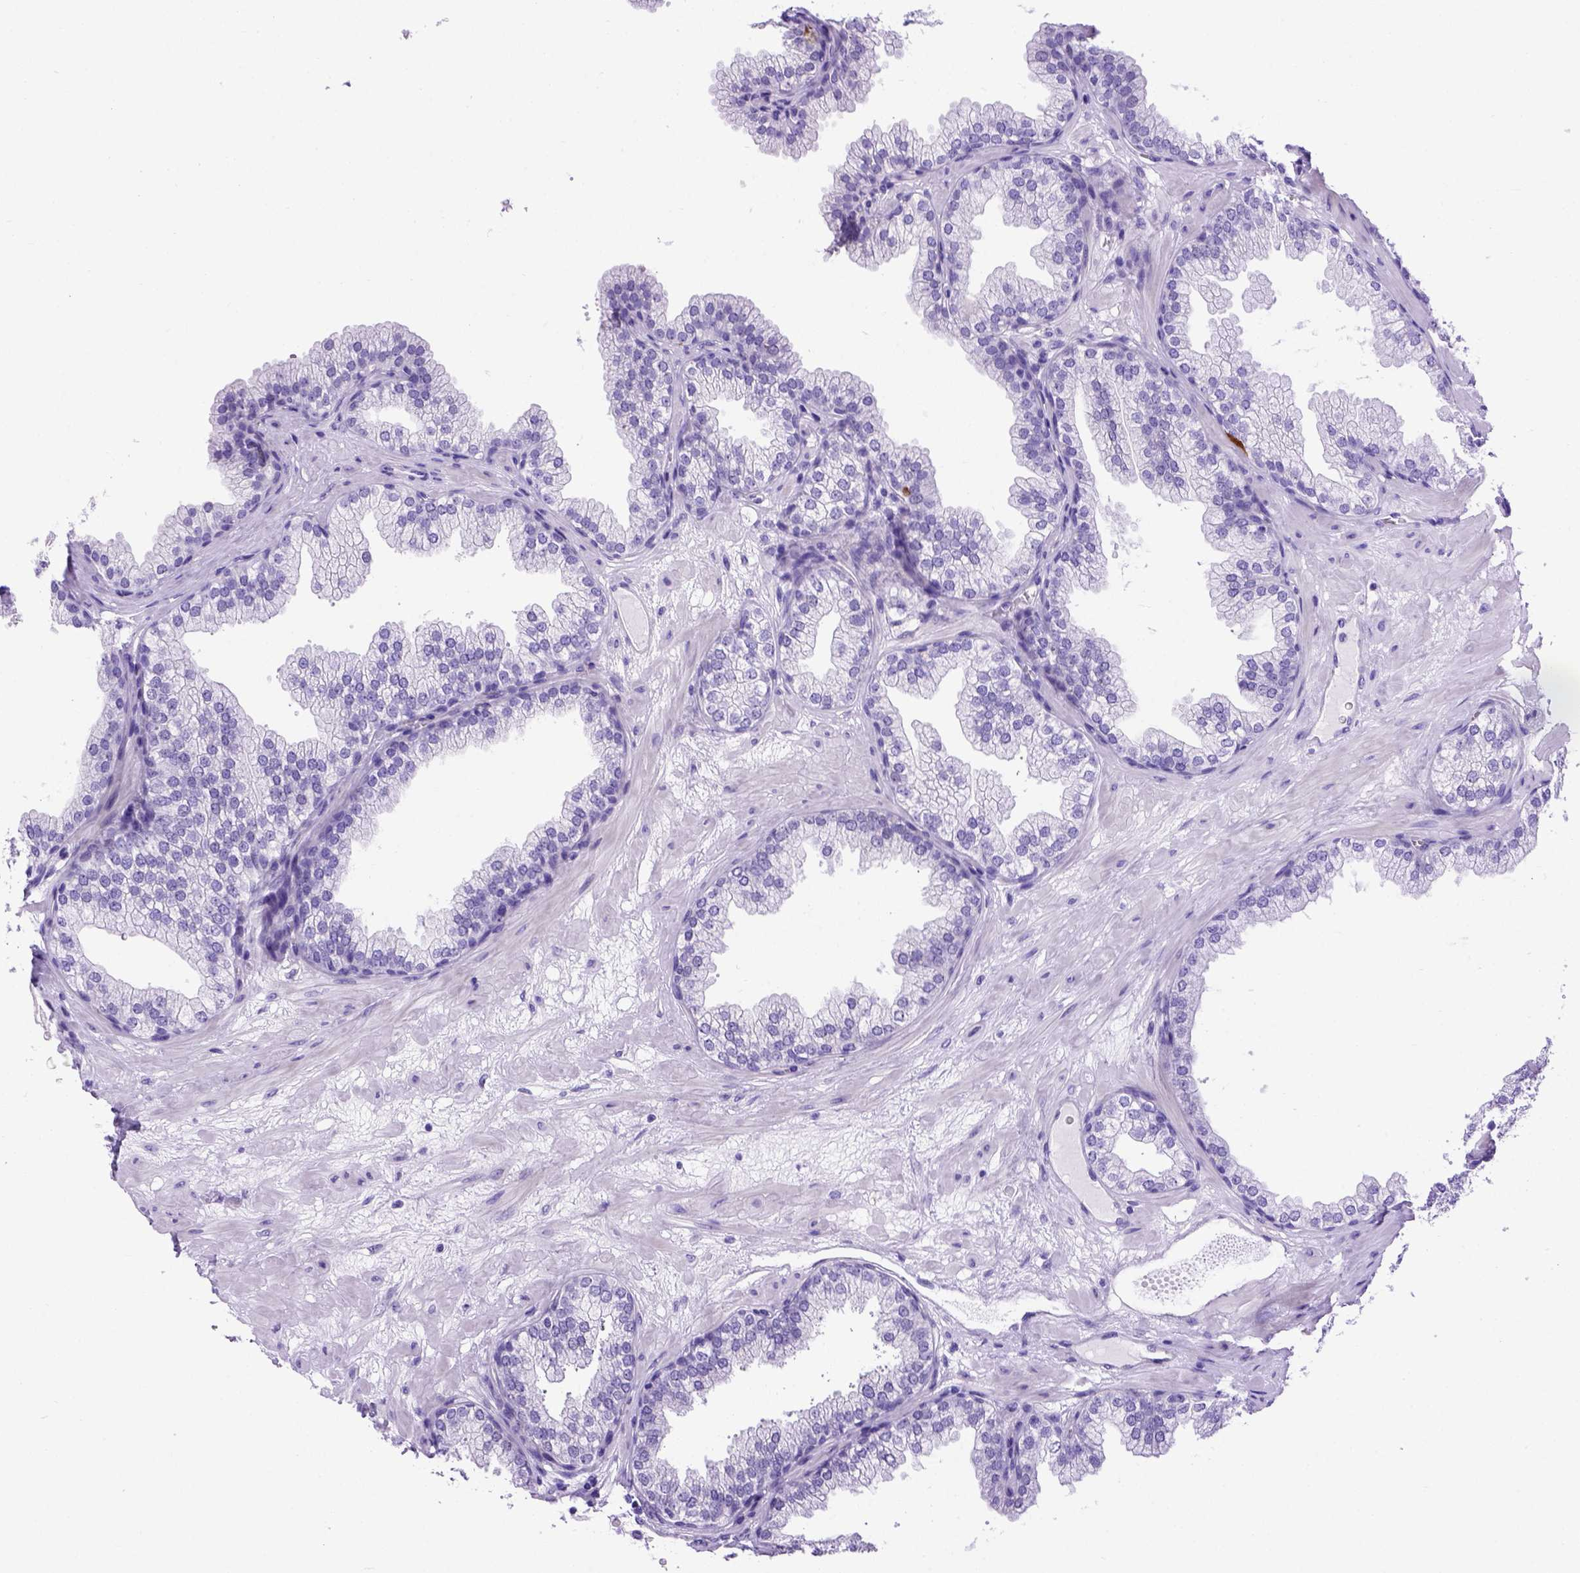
{"staining": {"intensity": "negative", "quantity": "none", "location": "none"}, "tissue": "prostate", "cell_type": "Glandular cells", "image_type": "normal", "snomed": [{"axis": "morphology", "description": "Normal tissue, NOS"}, {"axis": "topography", "description": "Prostate"}], "caption": "Photomicrograph shows no significant protein positivity in glandular cells of unremarkable prostate. (DAB (3,3'-diaminobenzidine) immunohistochemistry, high magnification).", "gene": "ADAM12", "patient": {"sex": "male", "age": 37}}